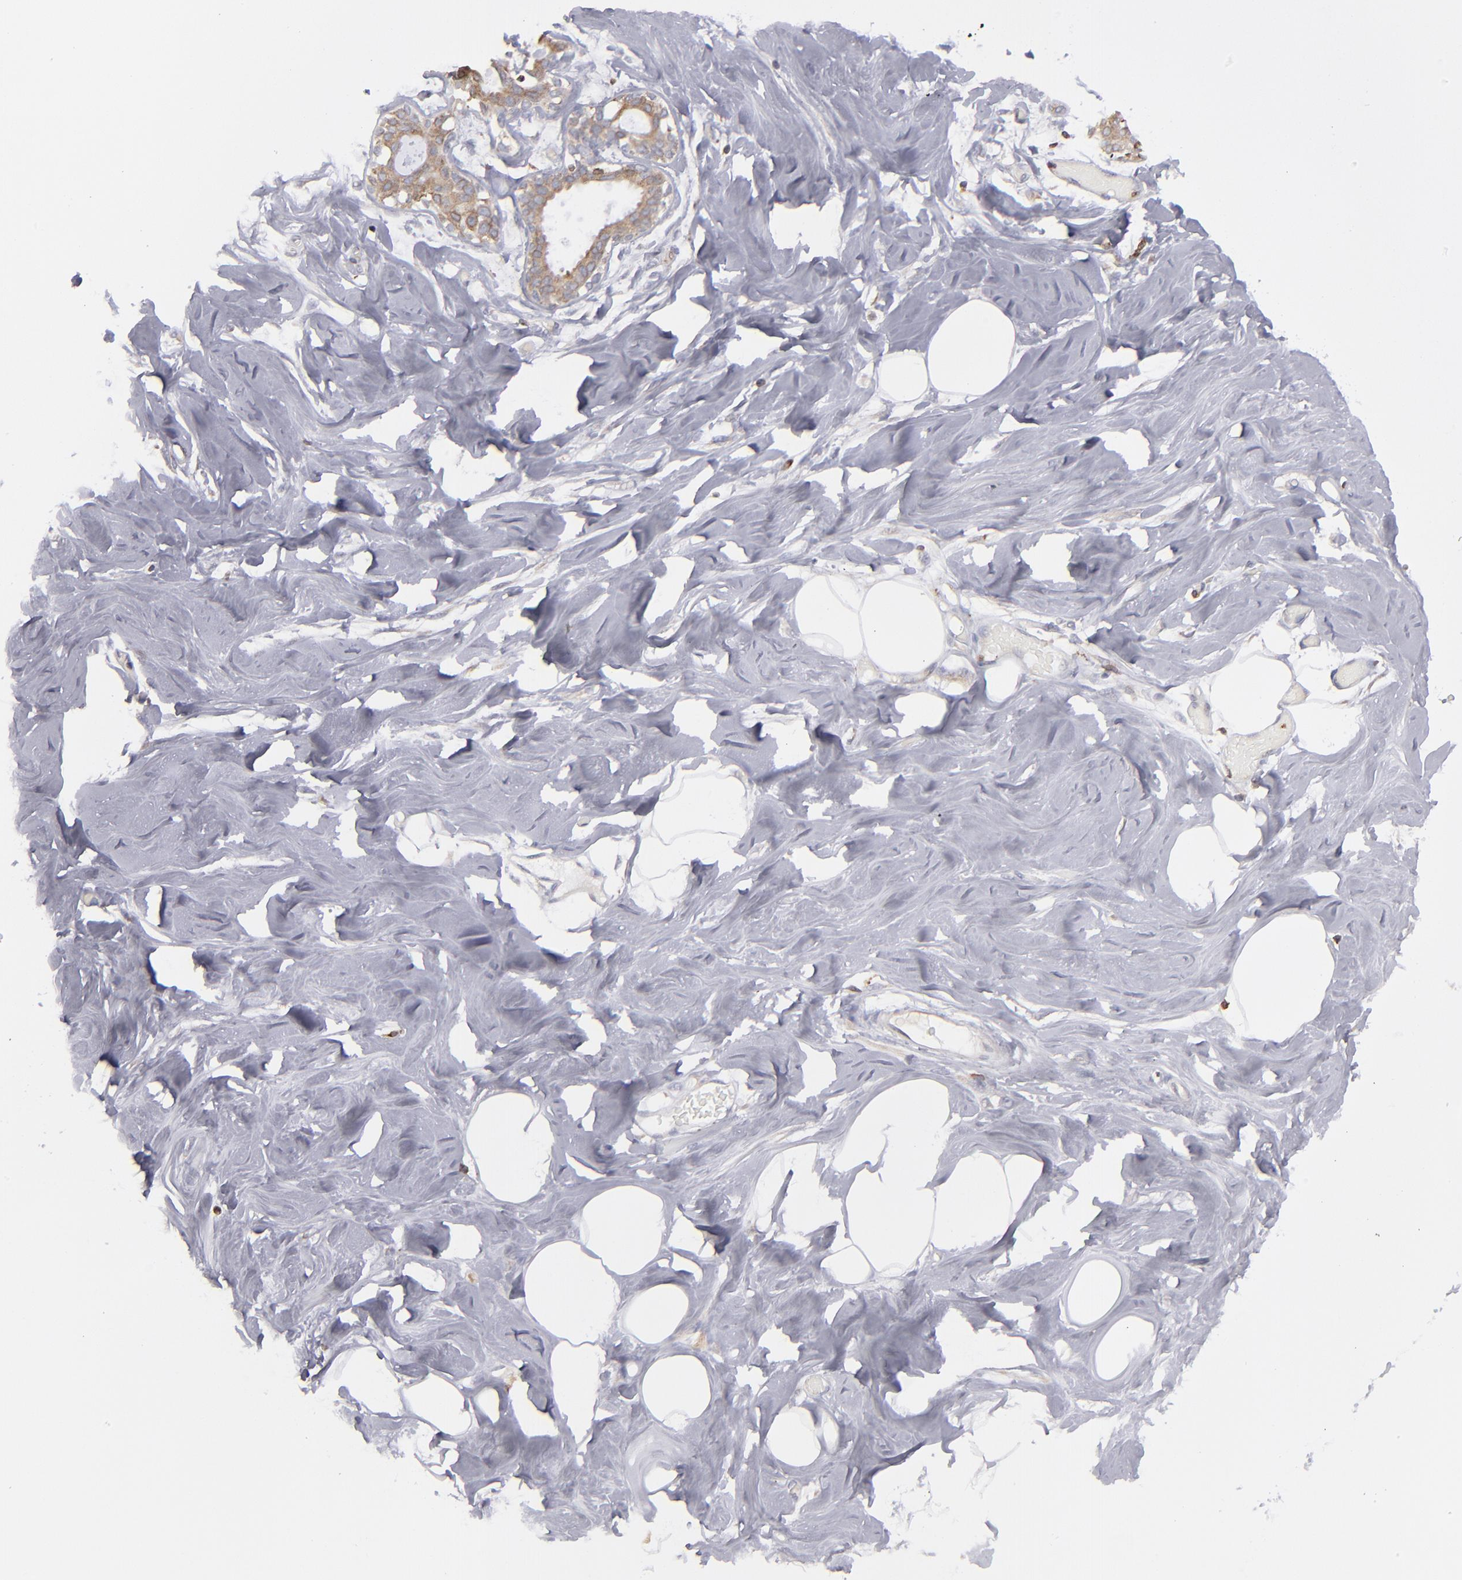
{"staining": {"intensity": "negative", "quantity": "none", "location": "none"}, "tissue": "breast", "cell_type": "Adipocytes", "image_type": "normal", "snomed": [{"axis": "morphology", "description": "Normal tissue, NOS"}, {"axis": "topography", "description": "Breast"}, {"axis": "topography", "description": "Soft tissue"}], "caption": "This is an immunohistochemistry (IHC) photomicrograph of unremarkable human breast. There is no staining in adipocytes.", "gene": "TMX1", "patient": {"sex": "female", "age": 25}}